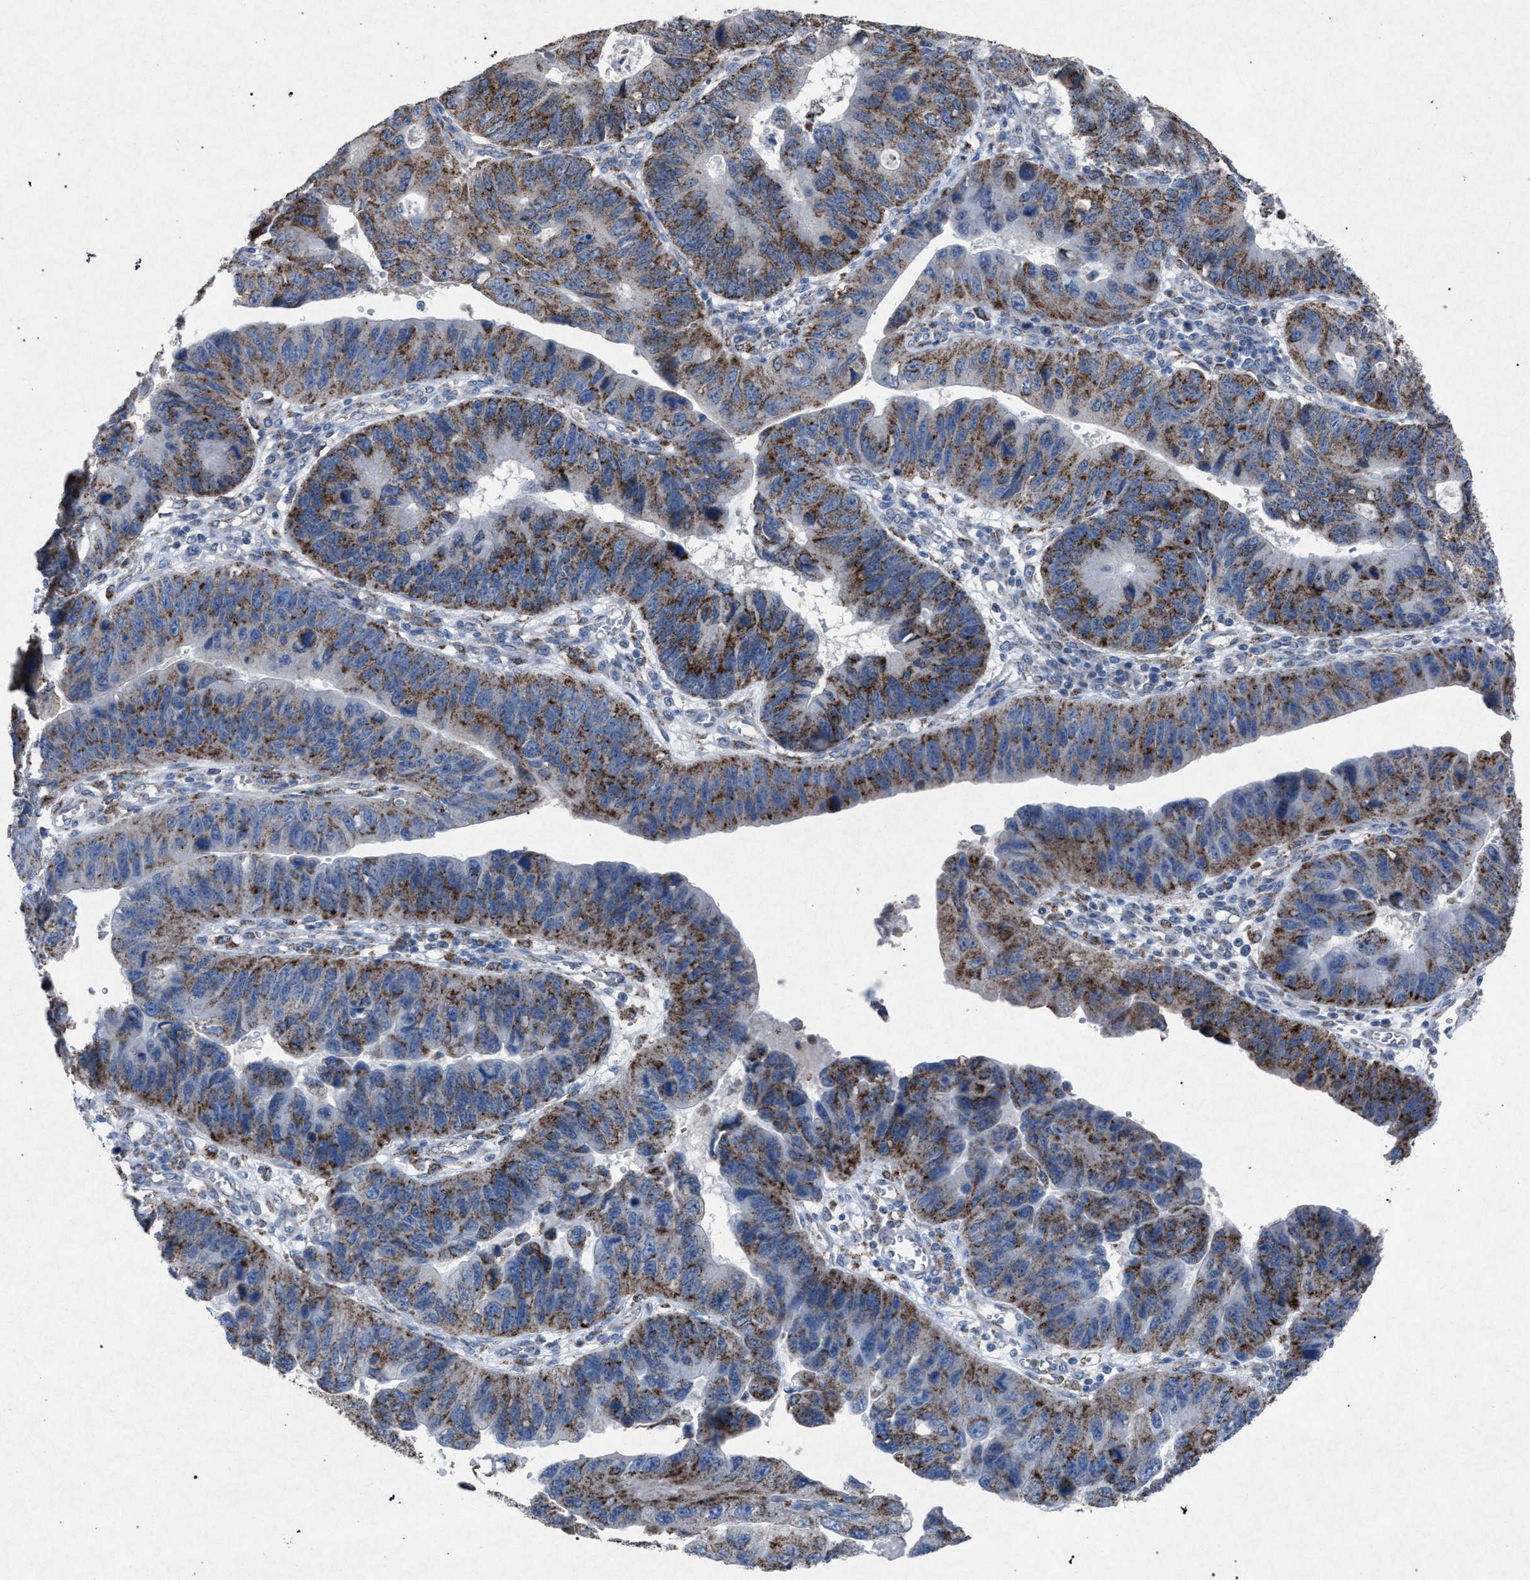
{"staining": {"intensity": "moderate", "quantity": ">75%", "location": "cytoplasmic/membranous"}, "tissue": "stomach cancer", "cell_type": "Tumor cells", "image_type": "cancer", "snomed": [{"axis": "morphology", "description": "Adenocarcinoma, NOS"}, {"axis": "topography", "description": "Stomach"}], "caption": "High-magnification brightfield microscopy of stomach cancer (adenocarcinoma) stained with DAB (brown) and counterstained with hematoxylin (blue). tumor cells exhibit moderate cytoplasmic/membranous expression is present in about>75% of cells. The staining was performed using DAB, with brown indicating positive protein expression. Nuclei are stained blue with hematoxylin.", "gene": "HSD17B4", "patient": {"sex": "male", "age": 59}}